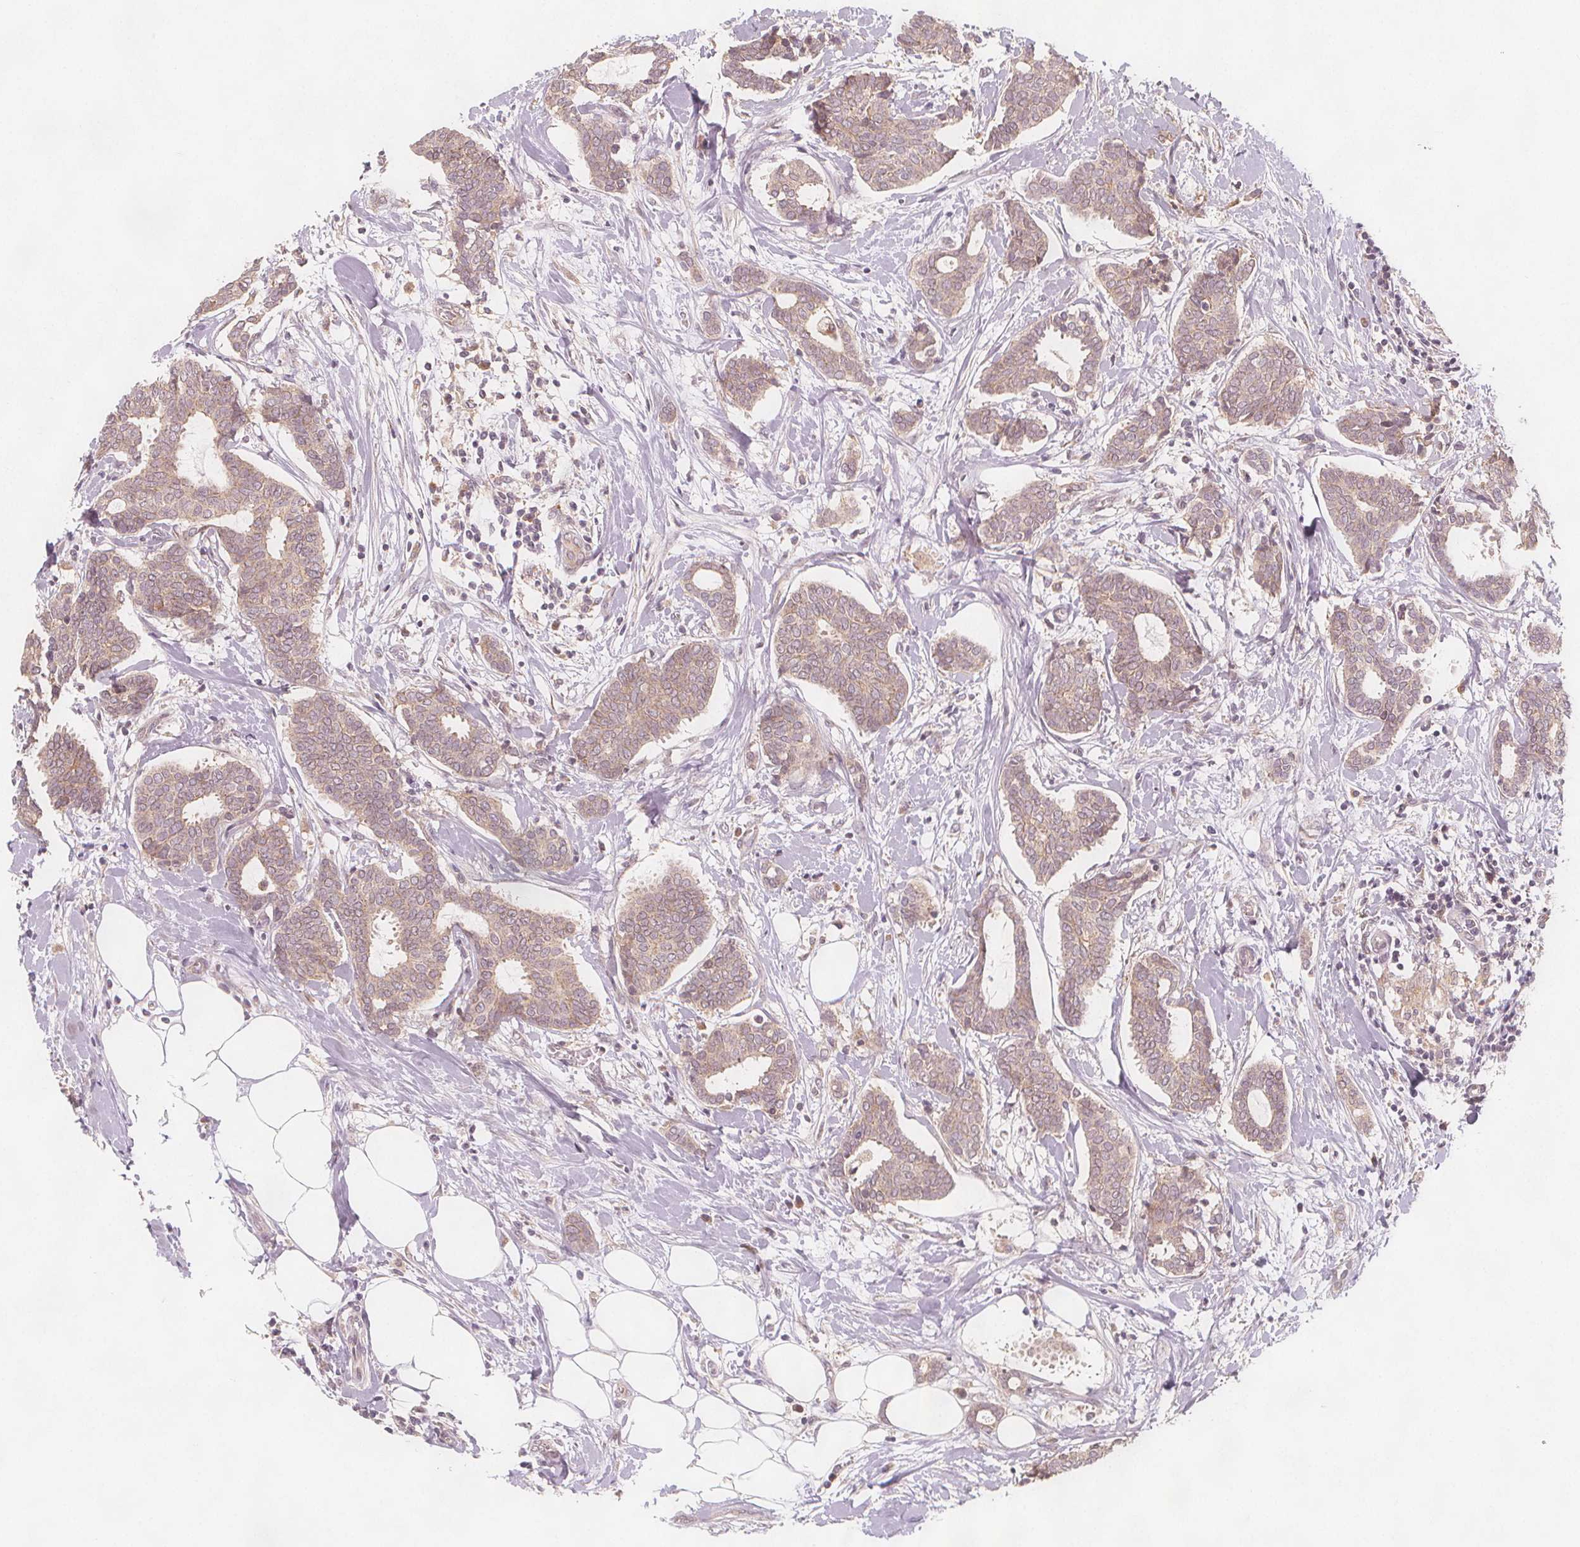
{"staining": {"intensity": "weak", "quantity": "25%-75%", "location": "cytoplasmic/membranous"}, "tissue": "breast cancer", "cell_type": "Tumor cells", "image_type": "cancer", "snomed": [{"axis": "morphology", "description": "Intraductal carcinoma, in situ"}, {"axis": "morphology", "description": "Duct carcinoma"}, {"axis": "morphology", "description": "Lobular carcinoma, in situ"}, {"axis": "topography", "description": "Breast"}], "caption": "Weak cytoplasmic/membranous positivity is seen in approximately 25%-75% of tumor cells in invasive ductal carcinoma (breast). Using DAB (brown) and hematoxylin (blue) stains, captured at high magnification using brightfield microscopy.", "gene": "NCSTN", "patient": {"sex": "female", "age": 44}}